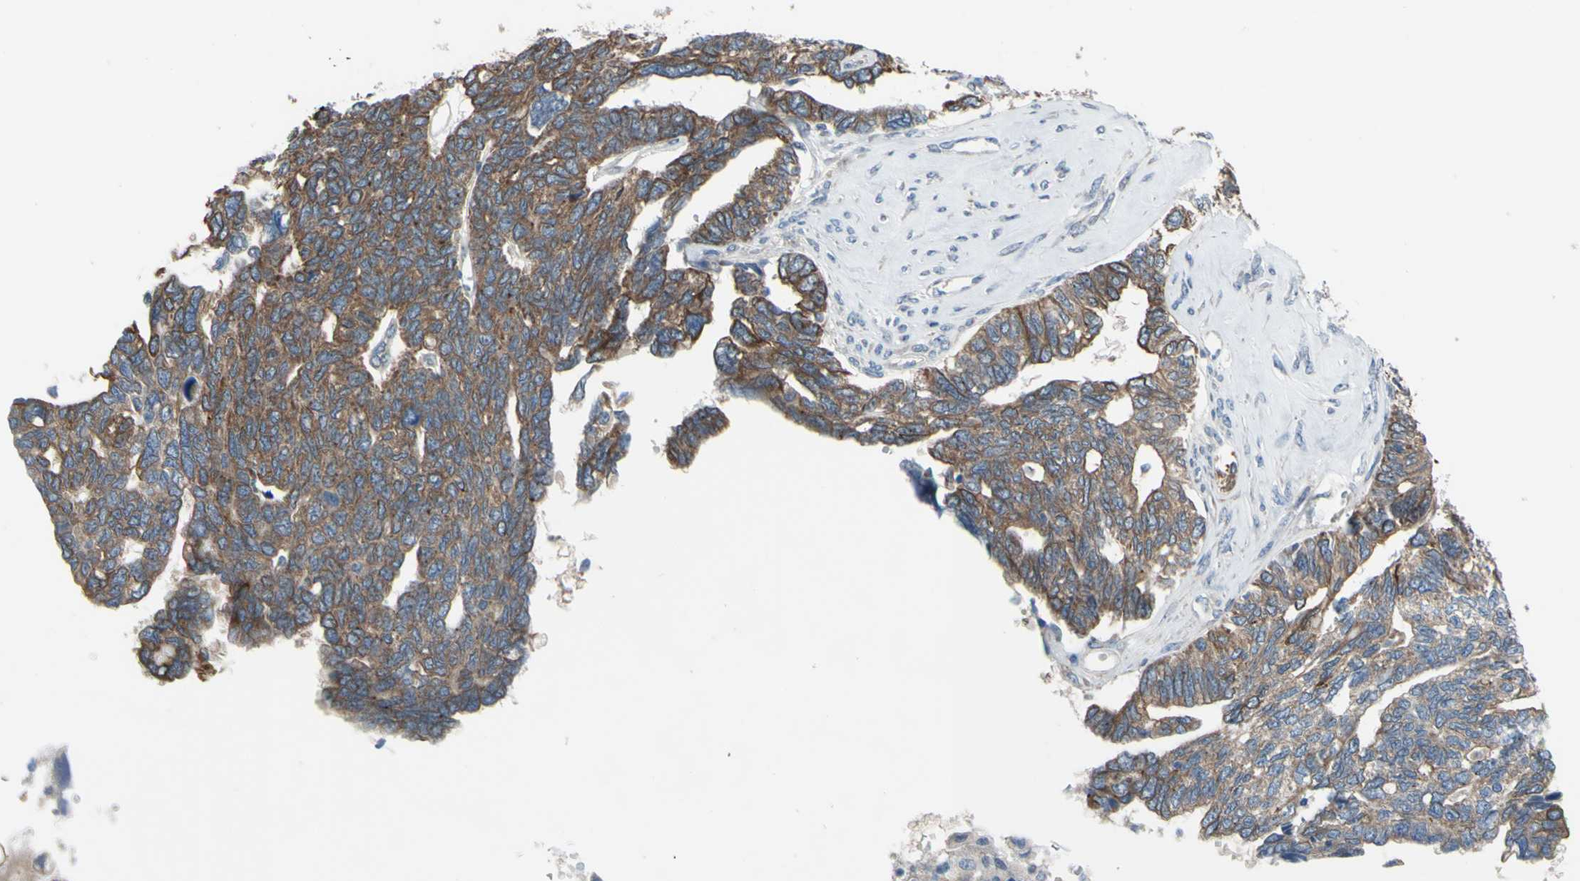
{"staining": {"intensity": "moderate", "quantity": ">75%", "location": "cytoplasmic/membranous"}, "tissue": "ovarian cancer", "cell_type": "Tumor cells", "image_type": "cancer", "snomed": [{"axis": "morphology", "description": "Cystadenocarcinoma, serous, NOS"}, {"axis": "topography", "description": "Ovary"}], "caption": "High-magnification brightfield microscopy of ovarian cancer stained with DAB (3,3'-diaminobenzidine) (brown) and counterstained with hematoxylin (blue). tumor cells exhibit moderate cytoplasmic/membranous expression is seen in about>75% of cells. Immunohistochemistry stains the protein in brown and the nuclei are stained blue.", "gene": "GRAMD2B", "patient": {"sex": "female", "age": 79}}